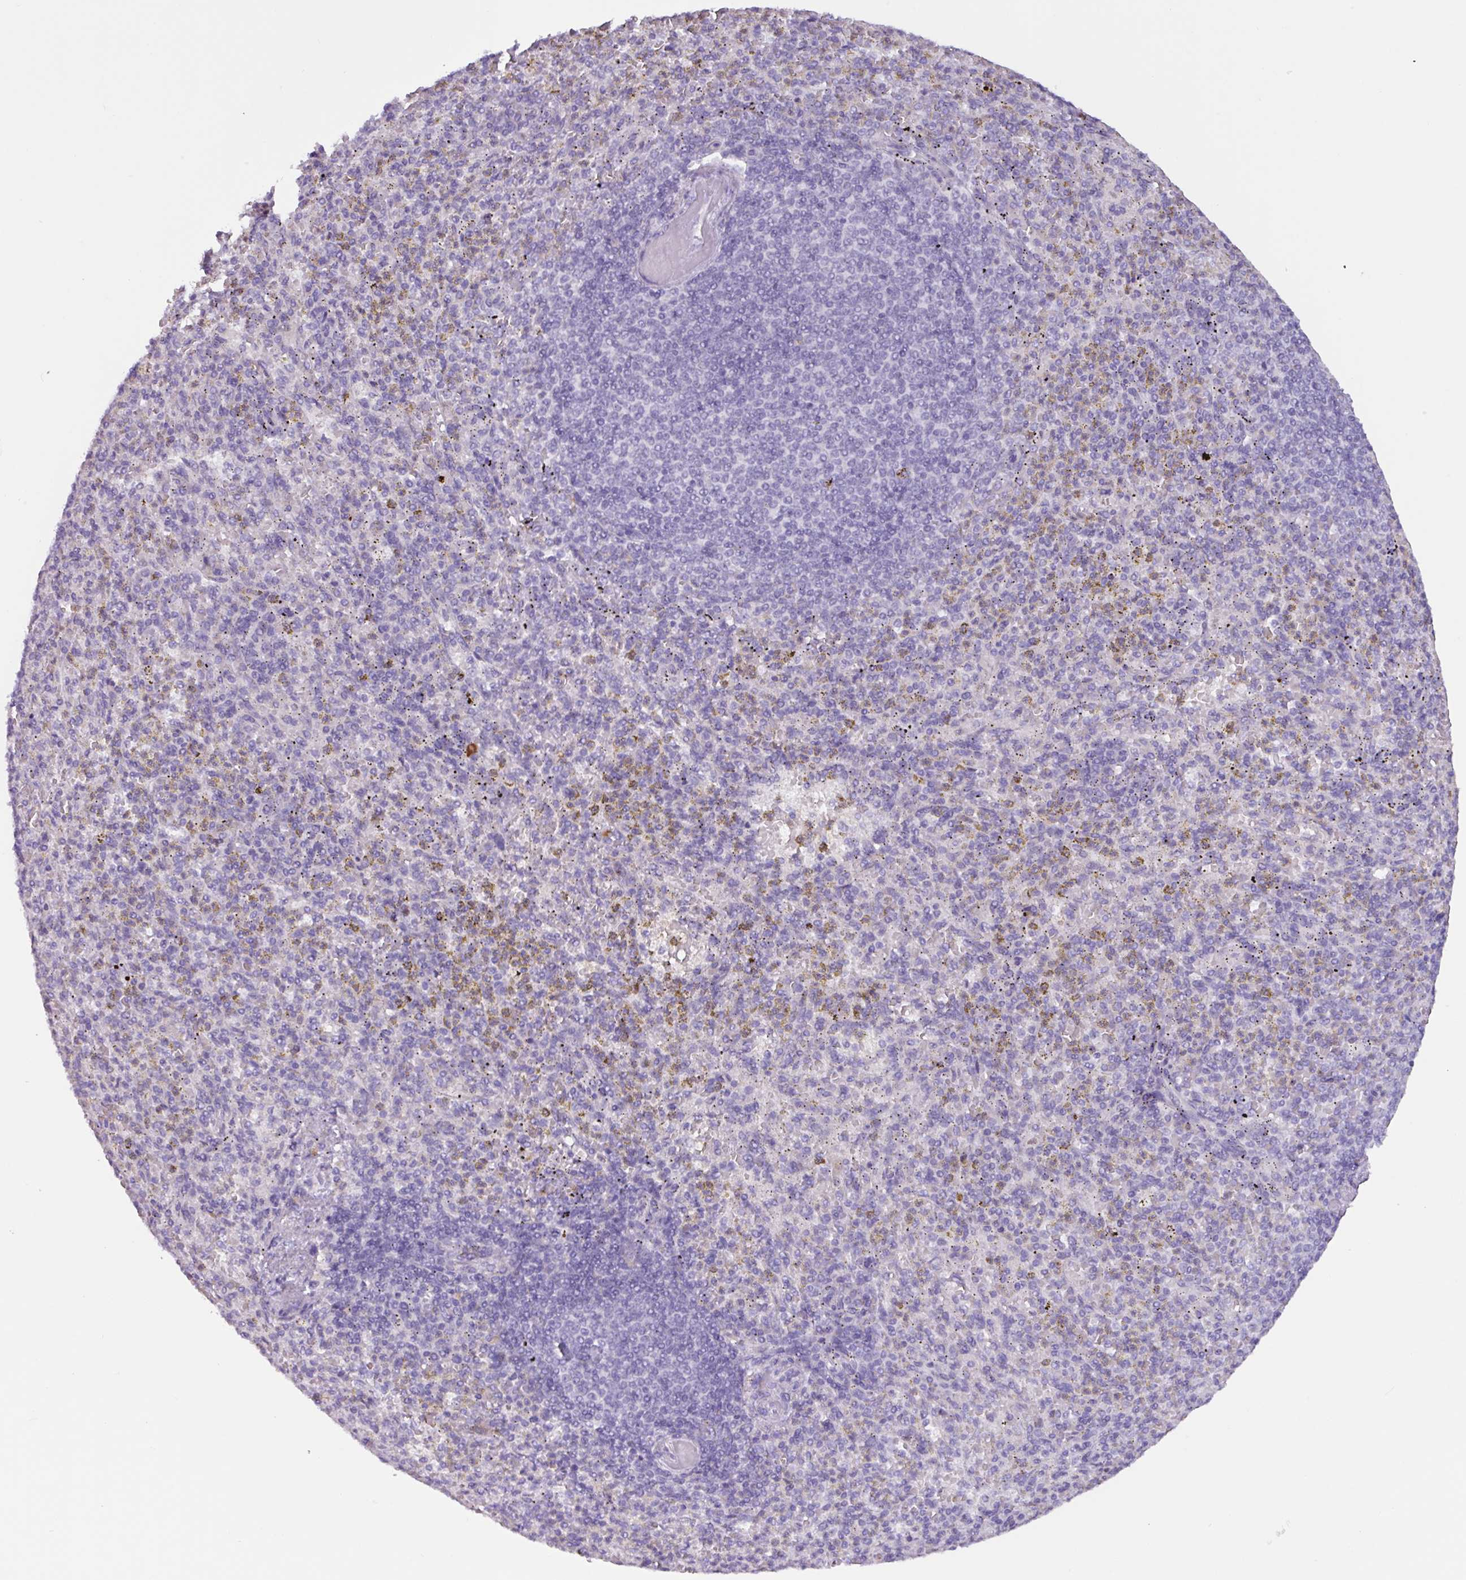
{"staining": {"intensity": "negative", "quantity": "none", "location": "none"}, "tissue": "spleen", "cell_type": "Cells in red pulp", "image_type": "normal", "snomed": [{"axis": "morphology", "description": "Normal tissue, NOS"}, {"axis": "topography", "description": "Spleen"}], "caption": "The image demonstrates no significant positivity in cells in red pulp of spleen.", "gene": "ADGRE1", "patient": {"sex": "female", "age": 74}}